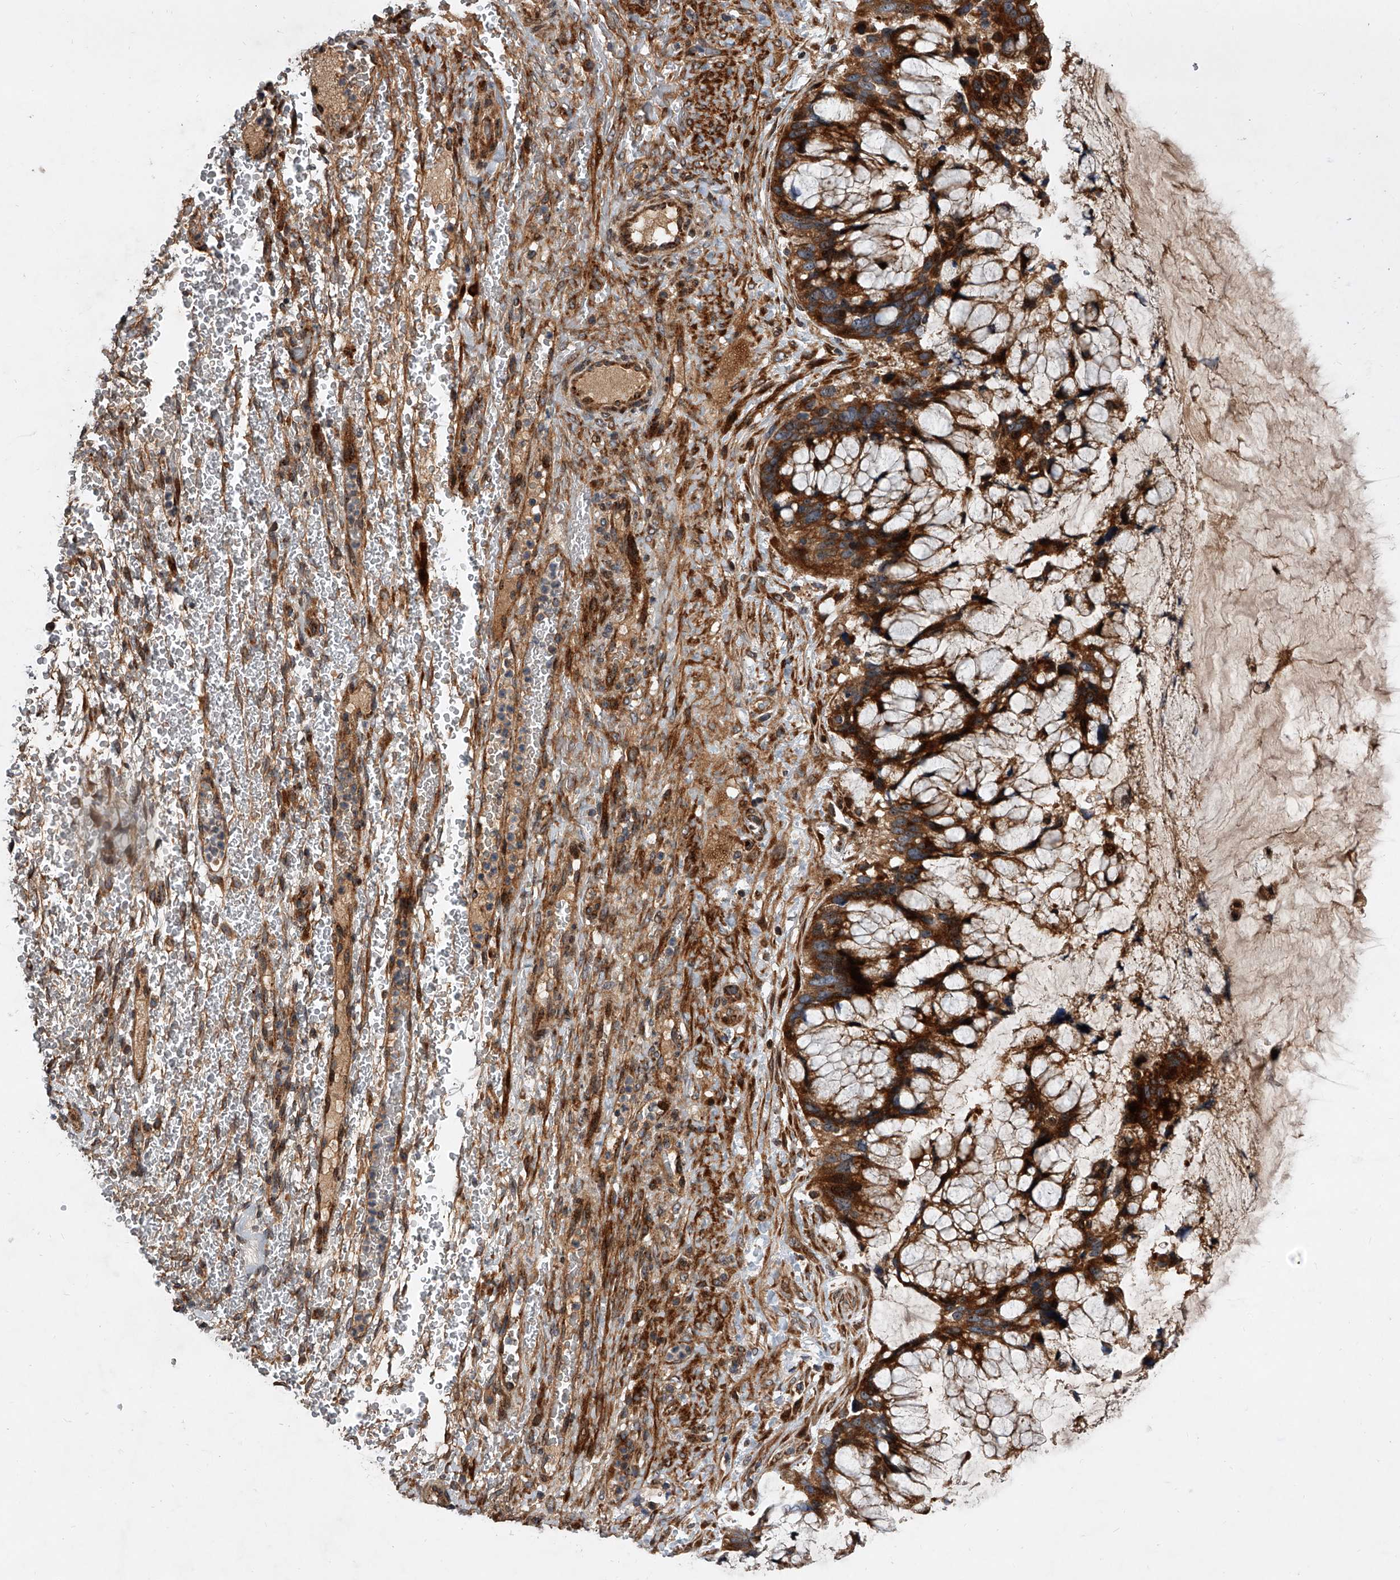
{"staining": {"intensity": "strong", "quantity": ">75%", "location": "cytoplasmic/membranous"}, "tissue": "ovarian cancer", "cell_type": "Tumor cells", "image_type": "cancer", "snomed": [{"axis": "morphology", "description": "Cystadenocarcinoma, mucinous, NOS"}, {"axis": "topography", "description": "Ovary"}], "caption": "DAB (3,3'-diaminobenzidine) immunohistochemical staining of human ovarian mucinous cystadenocarcinoma exhibits strong cytoplasmic/membranous protein expression in approximately >75% of tumor cells.", "gene": "USP47", "patient": {"sex": "female", "age": 37}}